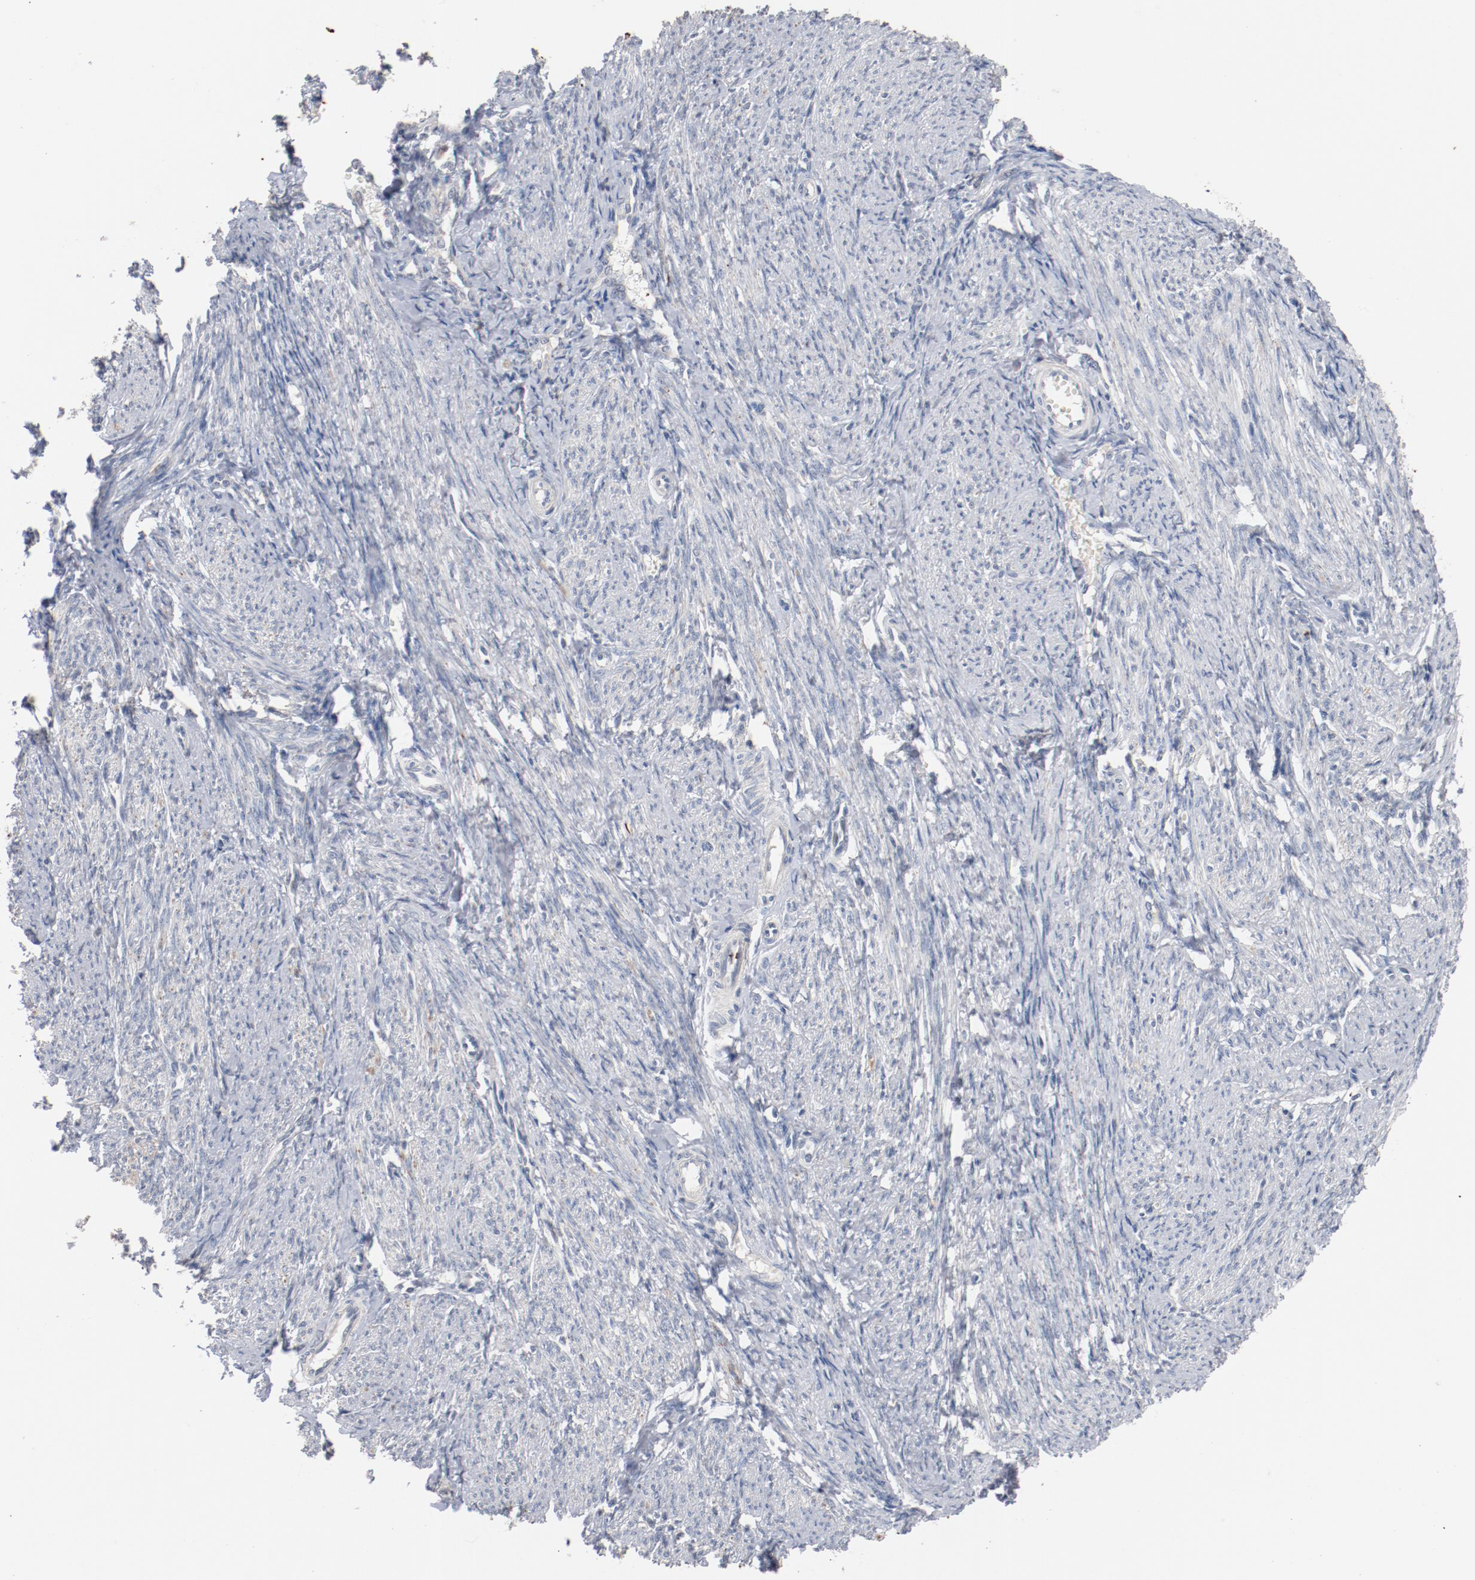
{"staining": {"intensity": "negative", "quantity": "none", "location": "none"}, "tissue": "smooth muscle", "cell_type": "Smooth muscle cells", "image_type": "normal", "snomed": [{"axis": "morphology", "description": "Normal tissue, NOS"}, {"axis": "topography", "description": "Smooth muscle"}, {"axis": "topography", "description": "Cervix"}], "caption": "IHC histopathology image of normal smooth muscle: smooth muscle stained with DAB (3,3'-diaminobenzidine) reveals no significant protein positivity in smooth muscle cells.", "gene": "ERICH1", "patient": {"sex": "female", "age": 70}}